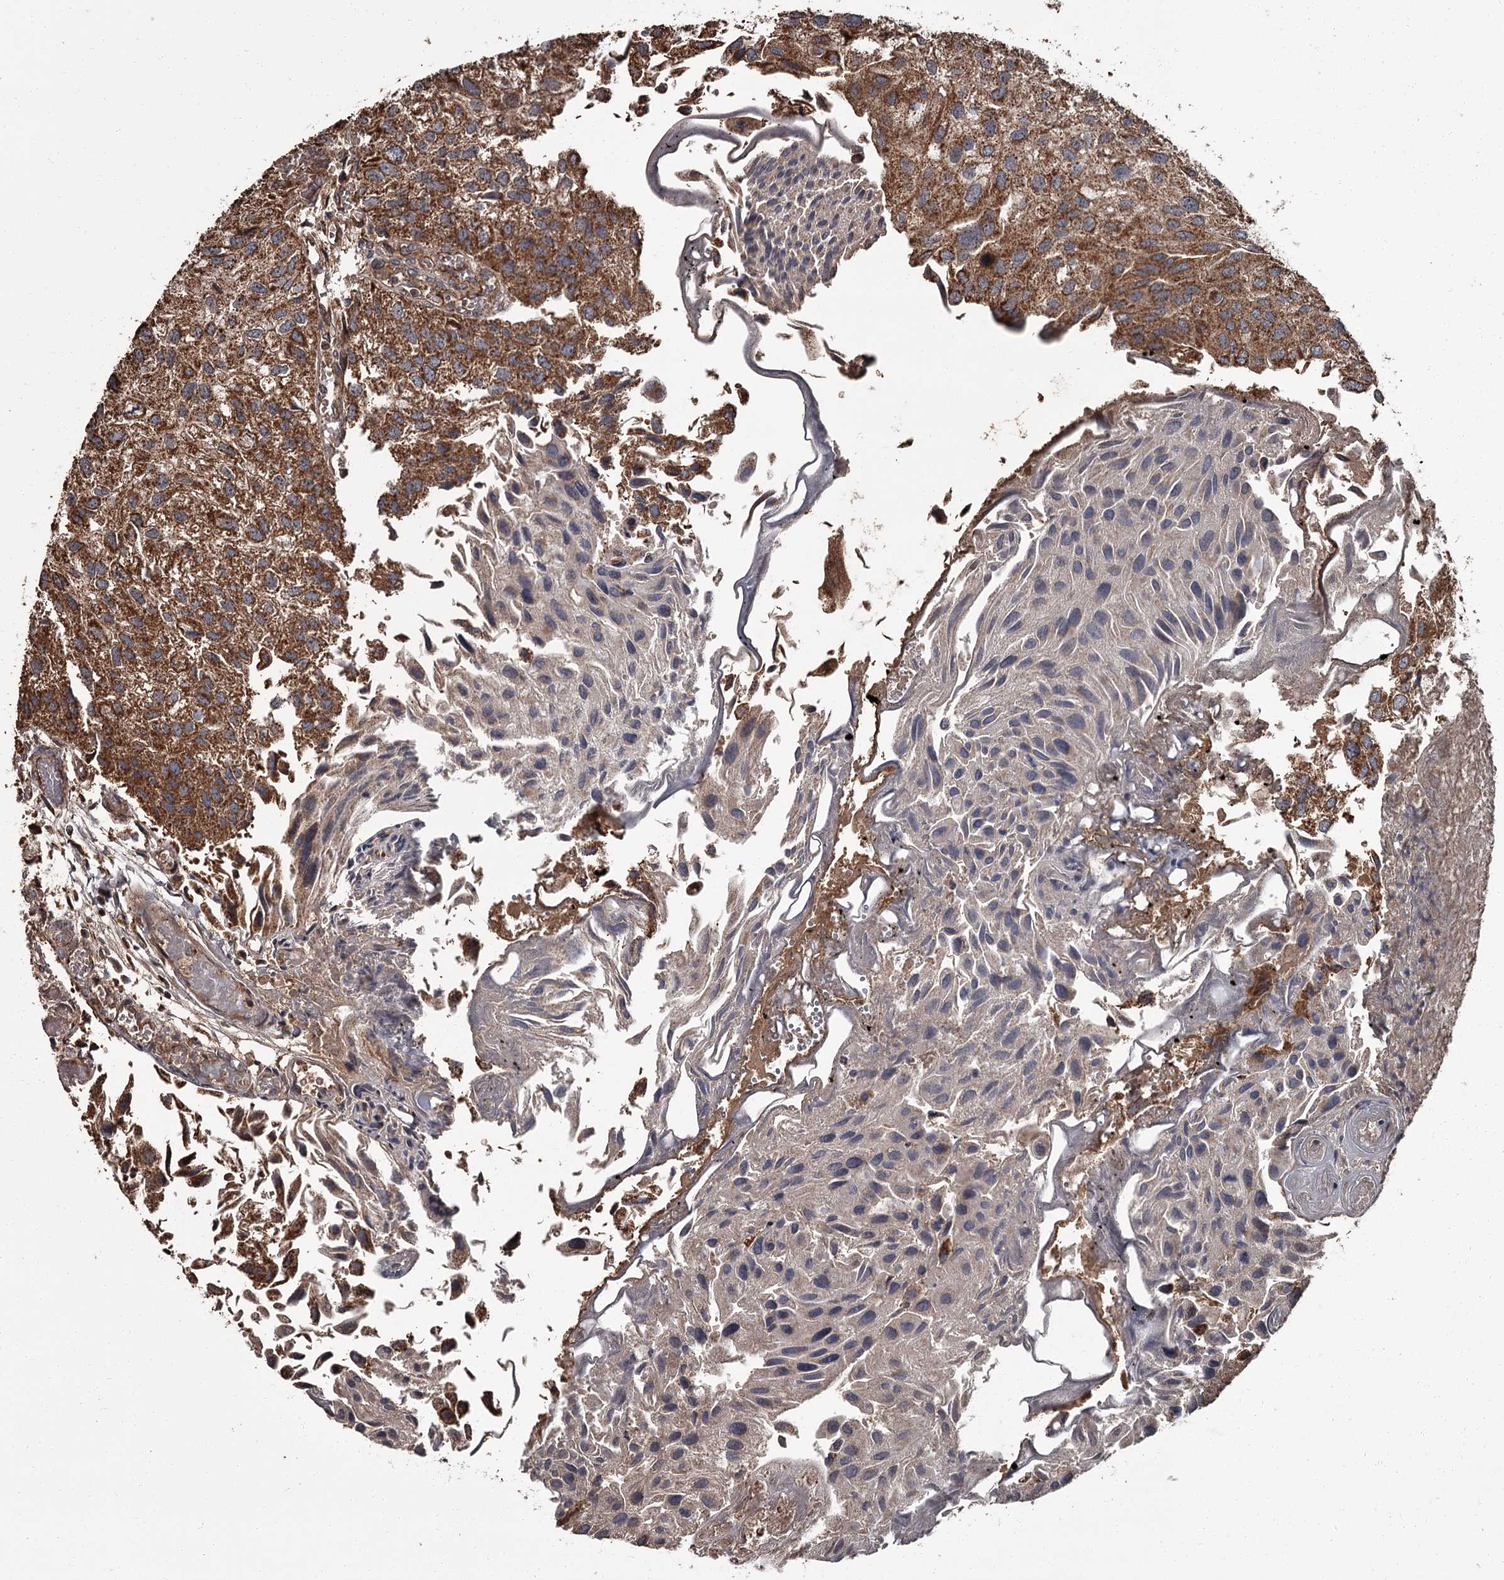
{"staining": {"intensity": "strong", "quantity": ">75%", "location": "cytoplasmic/membranous"}, "tissue": "urothelial cancer", "cell_type": "Tumor cells", "image_type": "cancer", "snomed": [{"axis": "morphology", "description": "Urothelial carcinoma, Low grade"}, {"axis": "topography", "description": "Urinary bladder"}], "caption": "The image reveals staining of urothelial cancer, revealing strong cytoplasmic/membranous protein staining (brown color) within tumor cells.", "gene": "THAP9", "patient": {"sex": "female", "age": 89}}